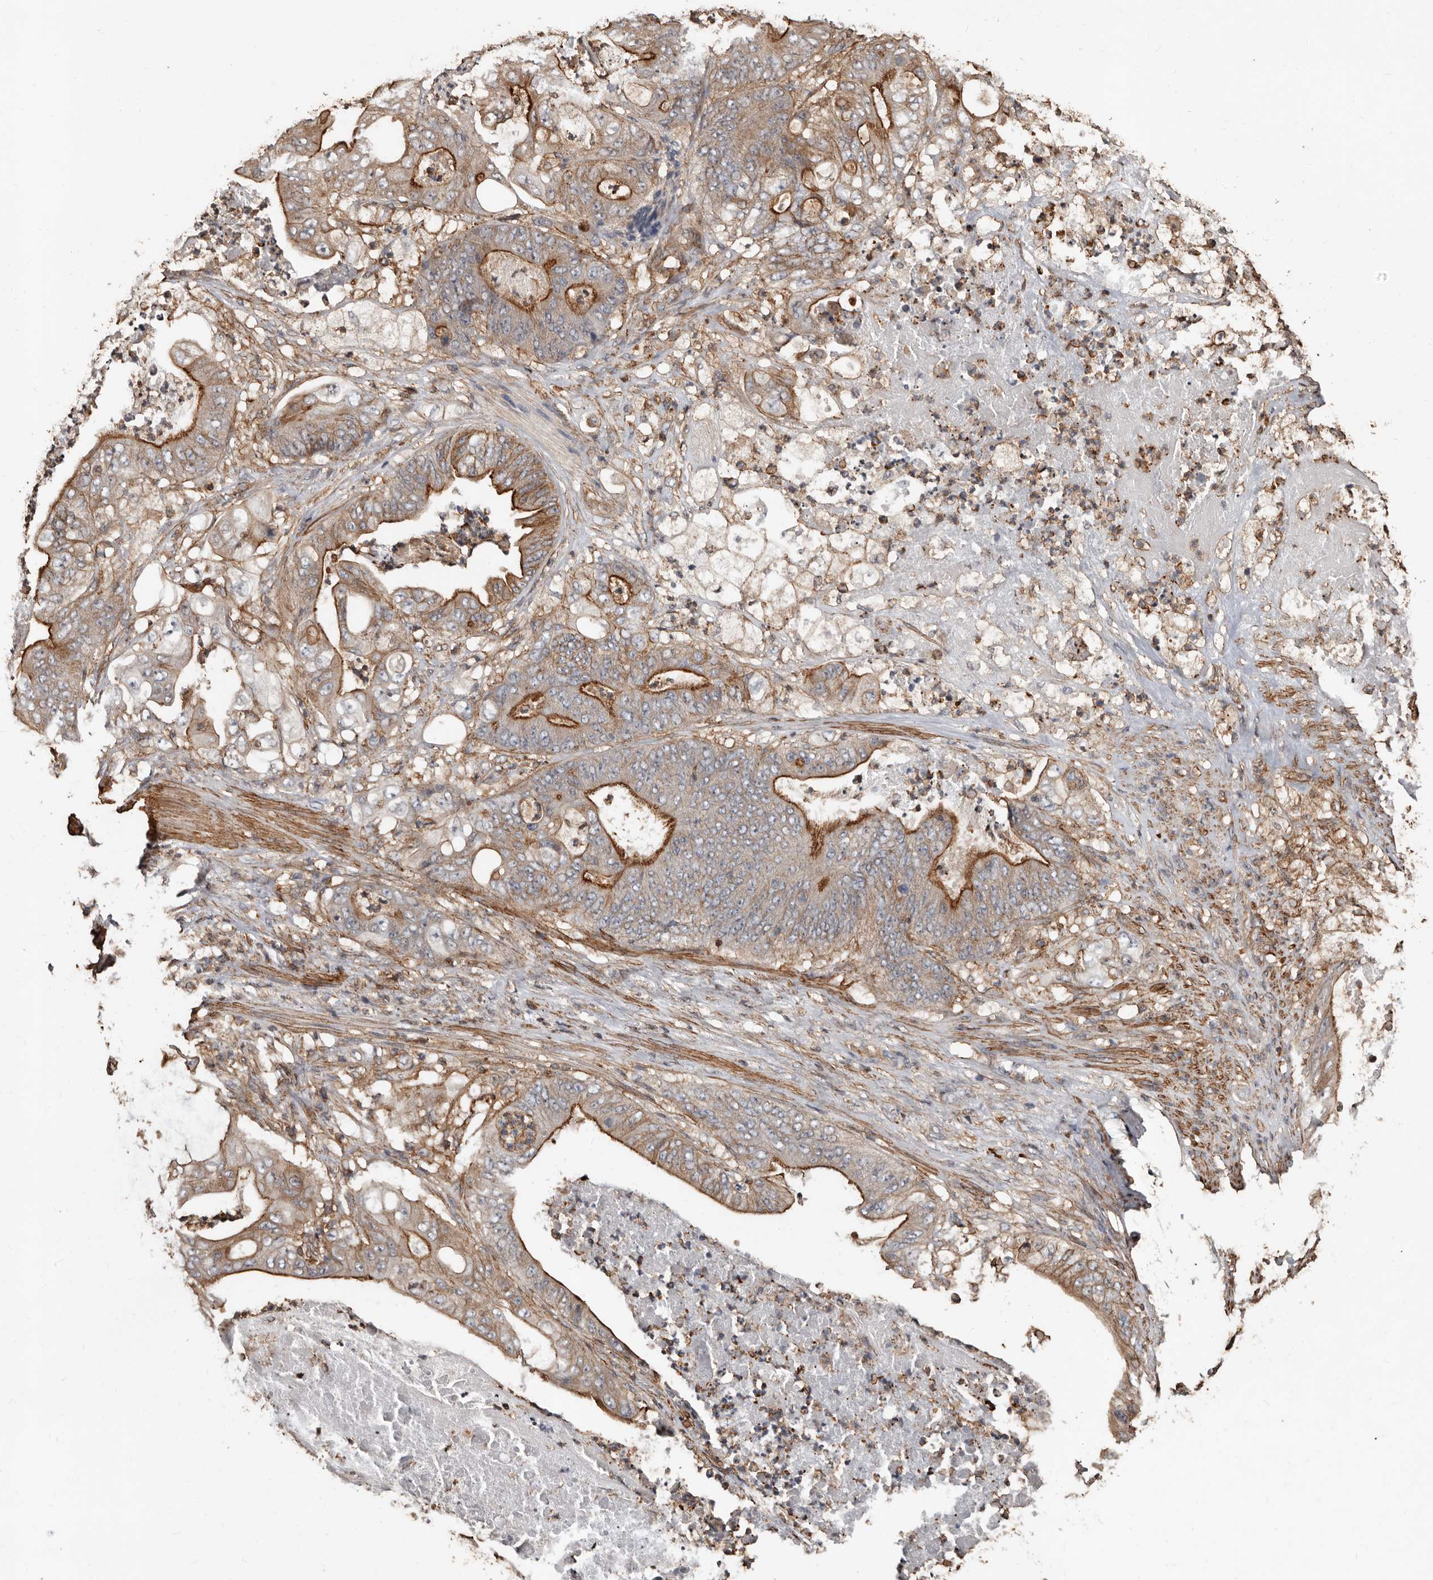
{"staining": {"intensity": "moderate", "quantity": "25%-75%", "location": "cytoplasmic/membranous"}, "tissue": "stomach cancer", "cell_type": "Tumor cells", "image_type": "cancer", "snomed": [{"axis": "morphology", "description": "Adenocarcinoma, NOS"}, {"axis": "topography", "description": "Stomach"}], "caption": "Stomach cancer stained with a protein marker reveals moderate staining in tumor cells.", "gene": "GSK3A", "patient": {"sex": "female", "age": 73}}